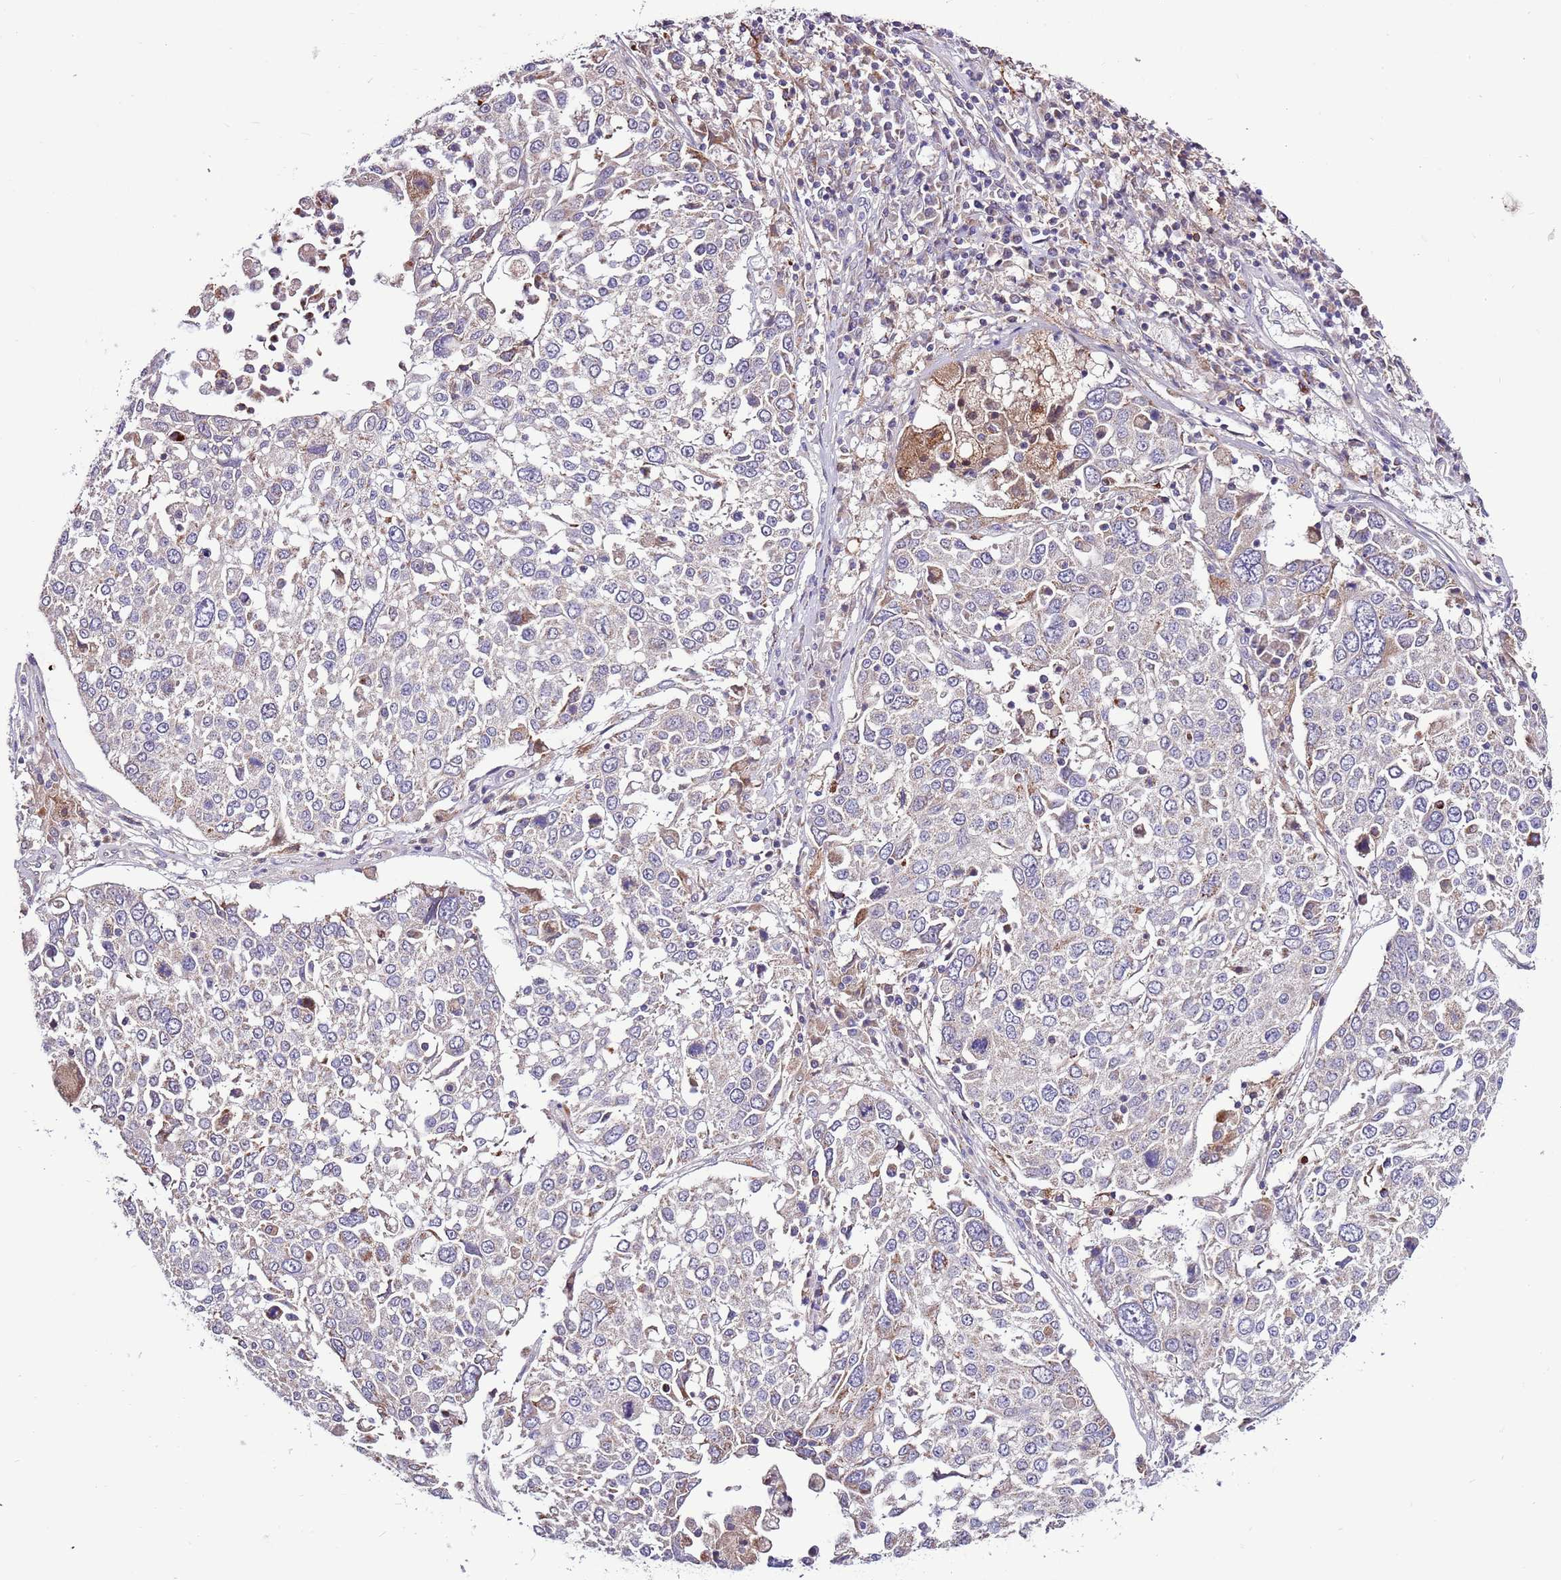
{"staining": {"intensity": "negative", "quantity": "none", "location": "none"}, "tissue": "lung cancer", "cell_type": "Tumor cells", "image_type": "cancer", "snomed": [{"axis": "morphology", "description": "Squamous cell carcinoma, NOS"}, {"axis": "topography", "description": "Lung"}], "caption": "Tumor cells show no significant expression in lung cancer (squamous cell carcinoma).", "gene": "SMG1", "patient": {"sex": "male", "age": 65}}